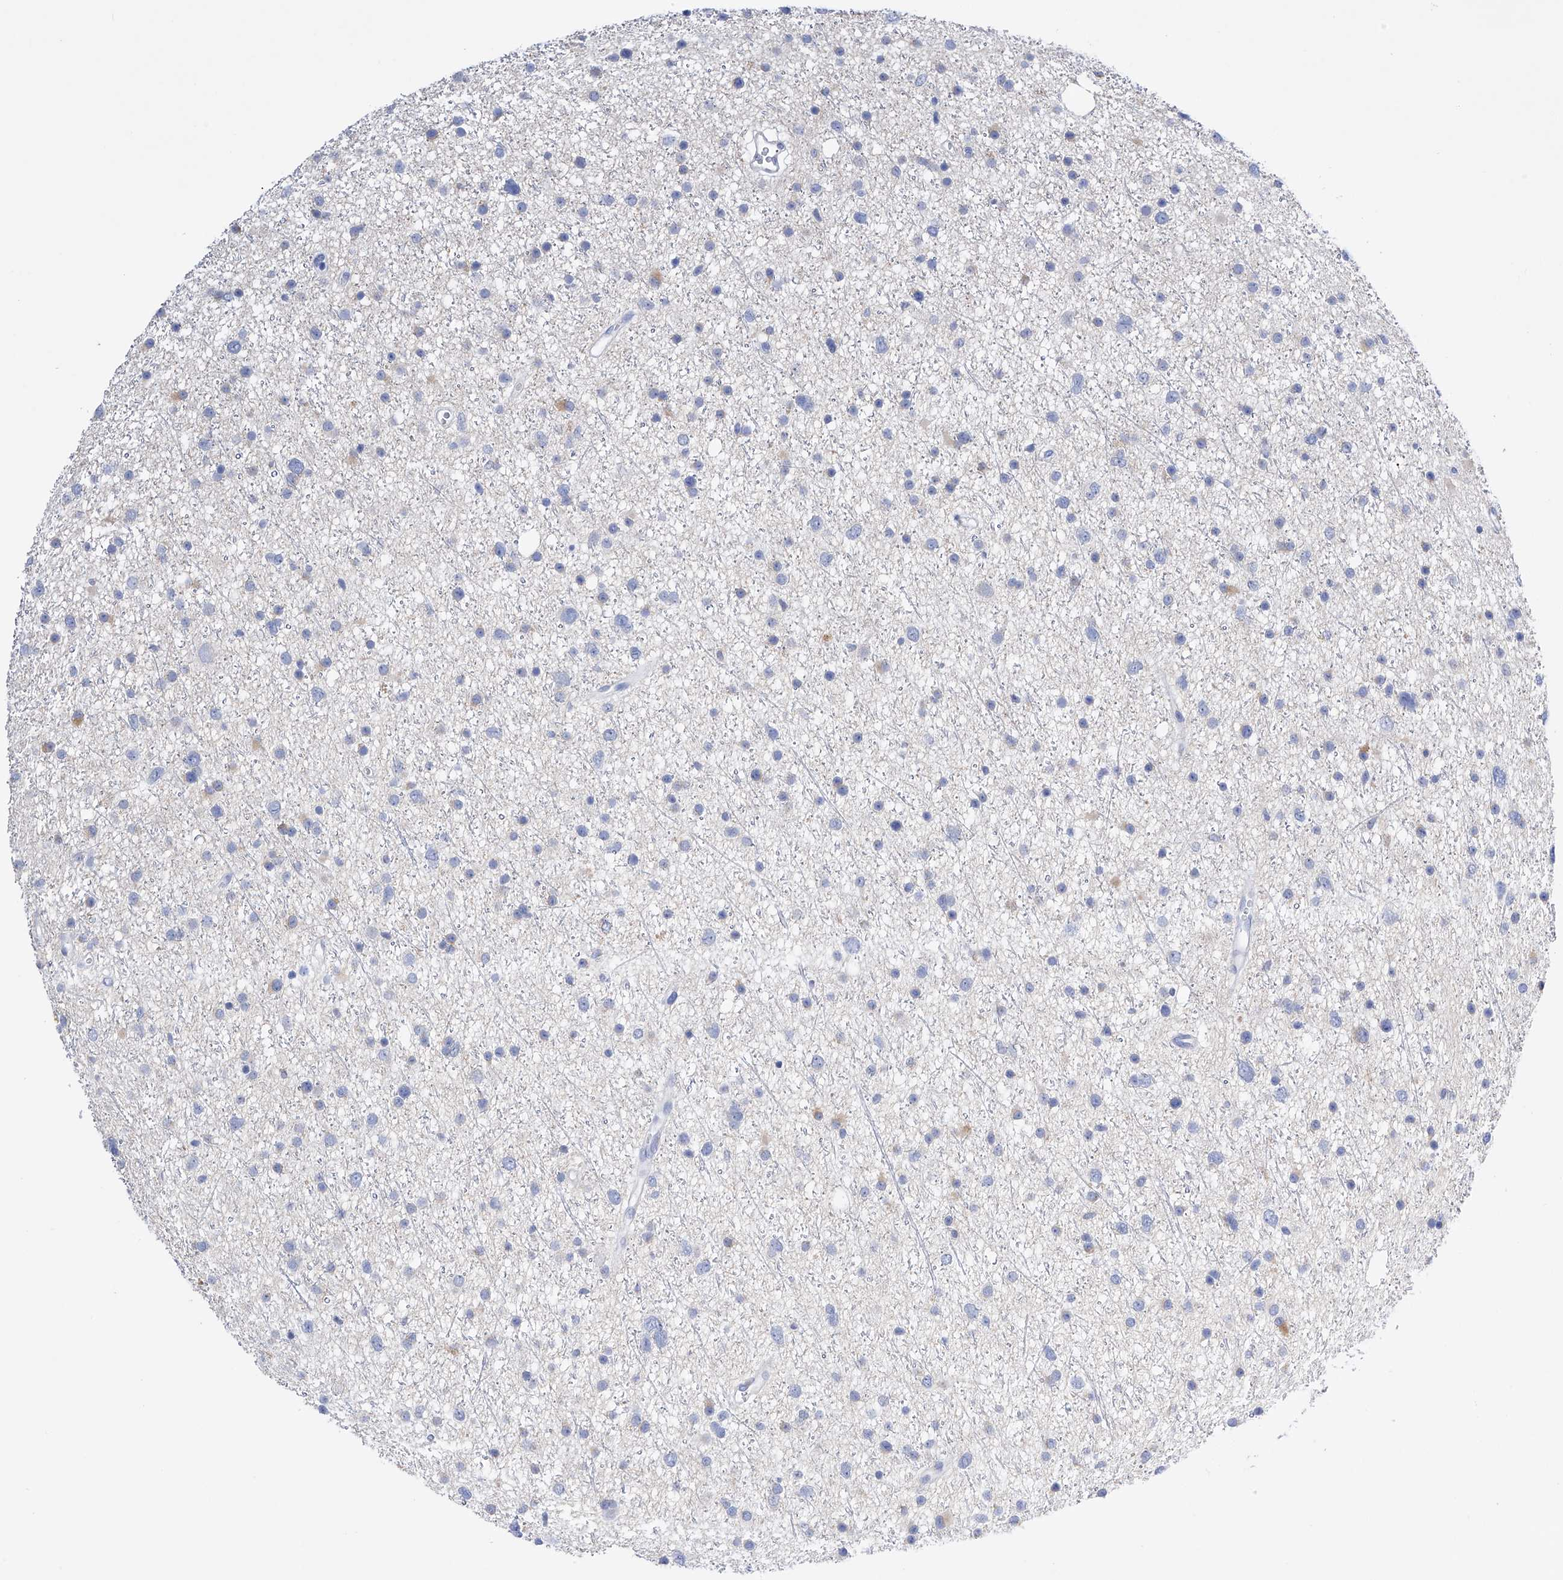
{"staining": {"intensity": "negative", "quantity": "none", "location": "none"}, "tissue": "glioma", "cell_type": "Tumor cells", "image_type": "cancer", "snomed": [{"axis": "morphology", "description": "Glioma, malignant, Low grade"}, {"axis": "topography", "description": "Cerebral cortex"}], "caption": "Tumor cells are negative for brown protein staining in glioma.", "gene": "PDIA5", "patient": {"sex": "female", "age": 39}}